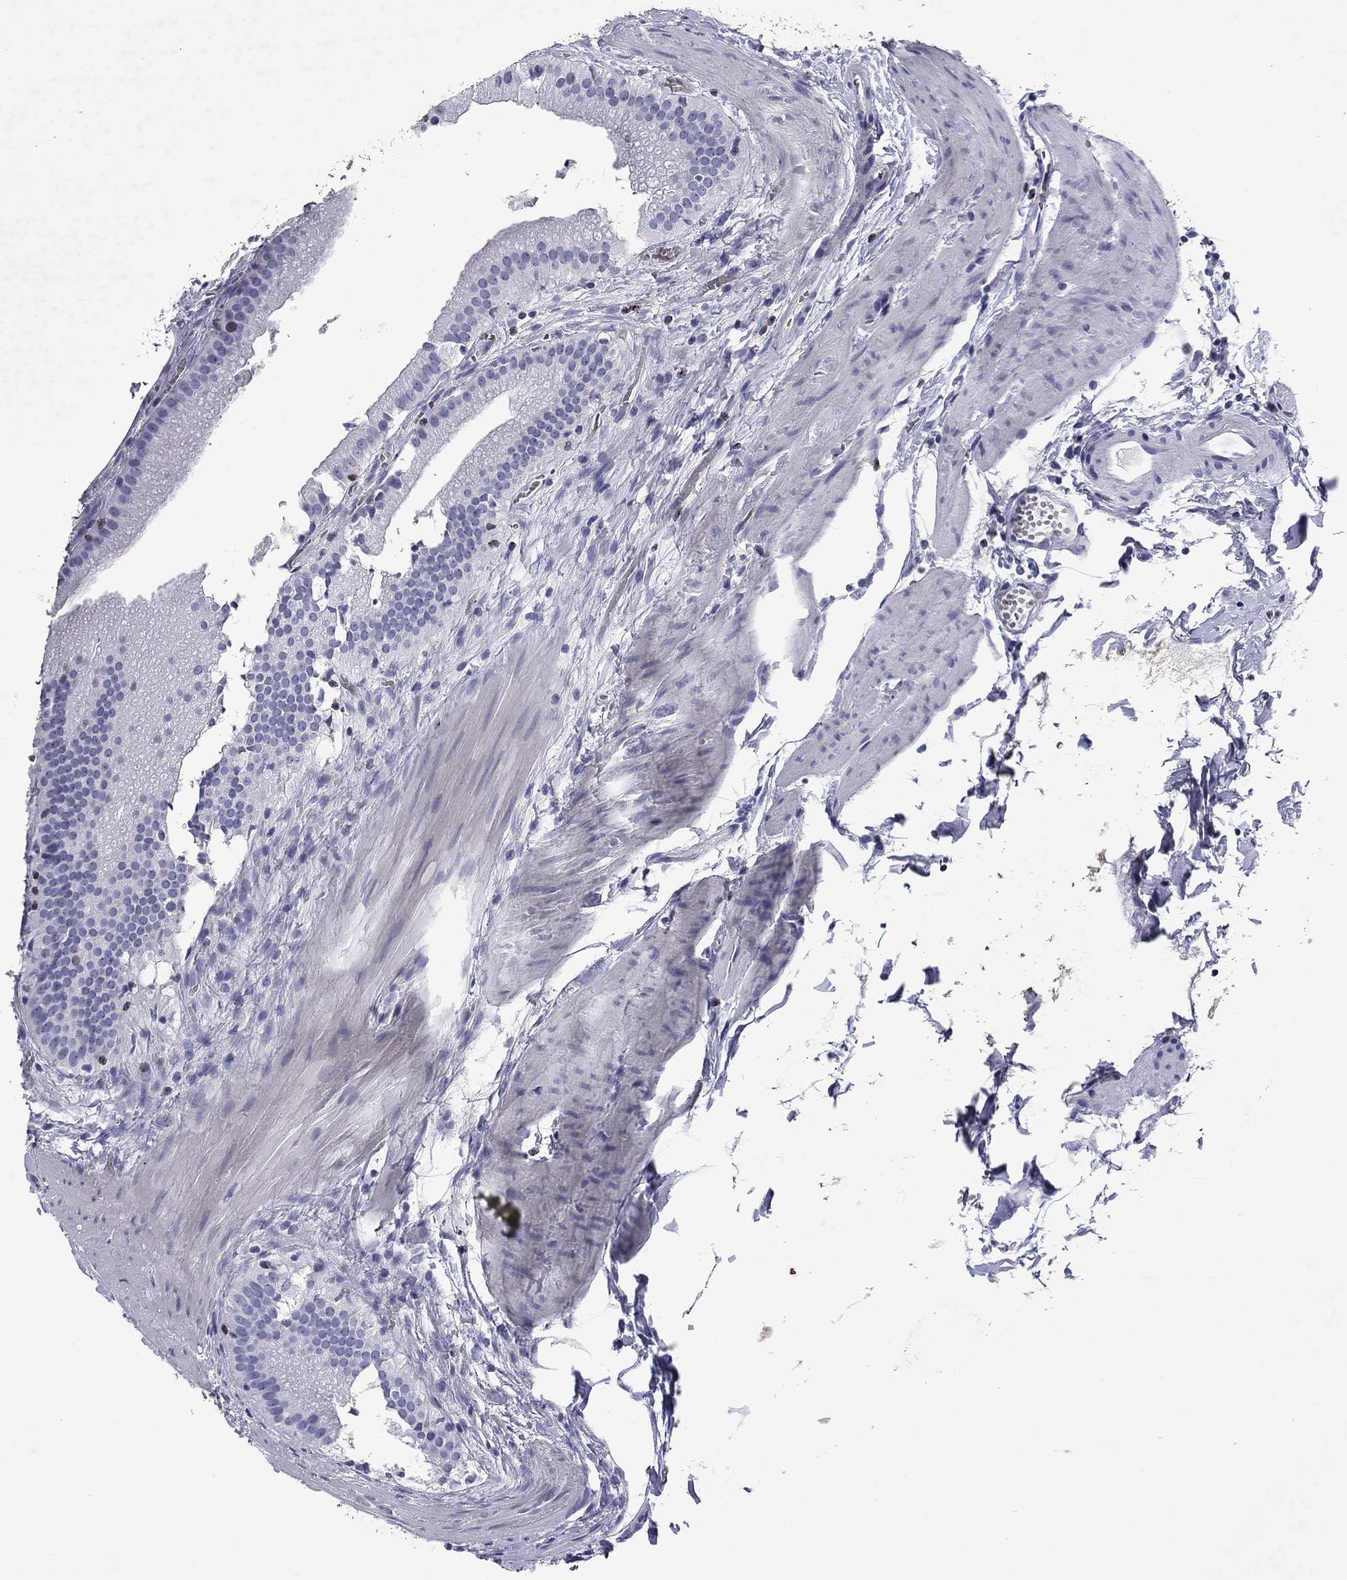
{"staining": {"intensity": "negative", "quantity": "none", "location": "none"}, "tissue": "gallbladder", "cell_type": "Glandular cells", "image_type": "normal", "snomed": [{"axis": "morphology", "description": "Normal tissue, NOS"}, {"axis": "topography", "description": "Gallbladder"}], "caption": "IHC of normal human gallbladder exhibits no staining in glandular cells.", "gene": "GZMK", "patient": {"sex": "male", "age": 67}}